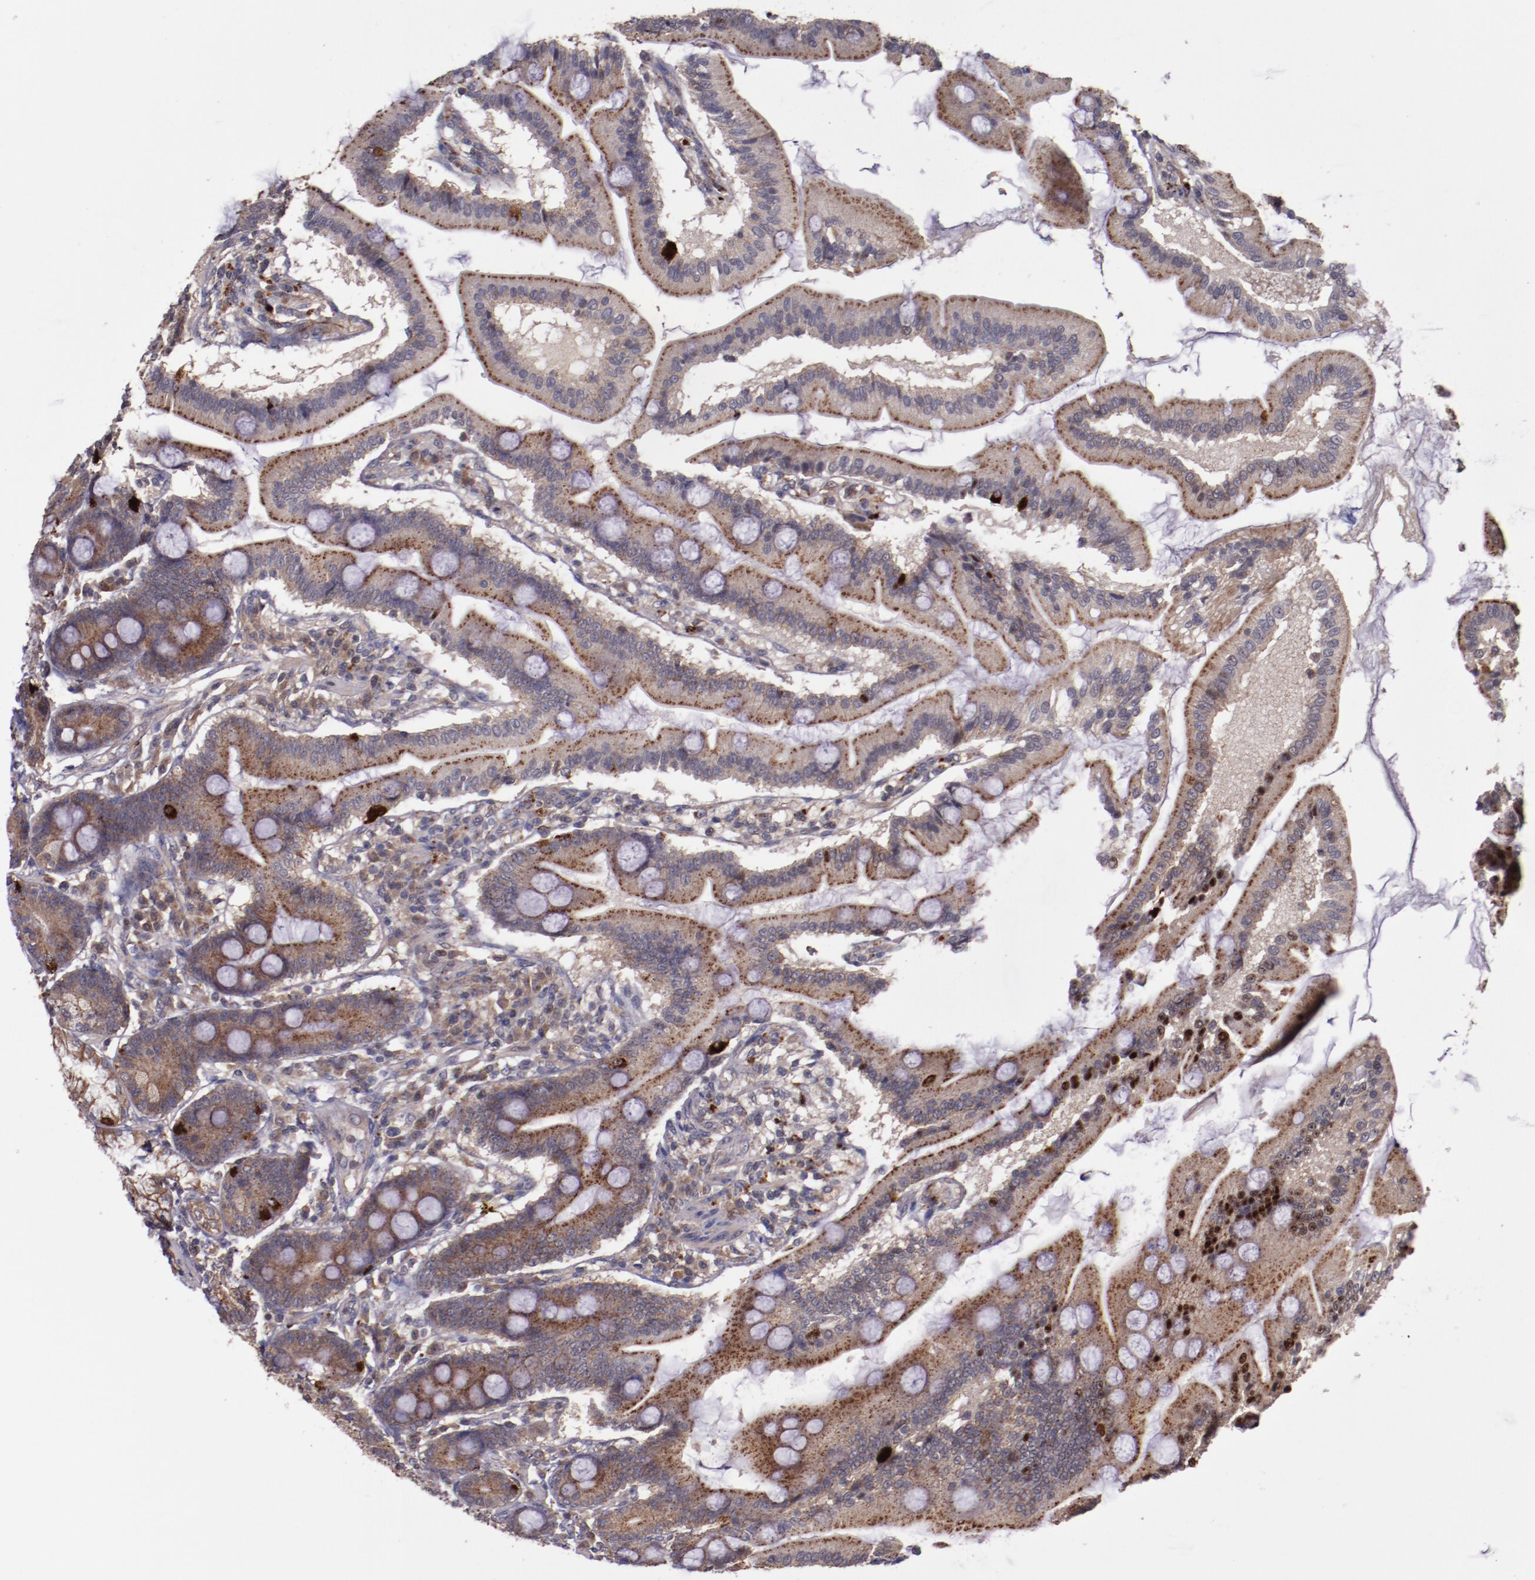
{"staining": {"intensity": "strong", "quantity": "<25%", "location": "cytoplasmic/membranous"}, "tissue": "duodenum", "cell_type": "Glandular cells", "image_type": "normal", "snomed": [{"axis": "morphology", "description": "Normal tissue, NOS"}, {"axis": "topography", "description": "Duodenum"}], "caption": "Glandular cells exhibit strong cytoplasmic/membranous expression in about <25% of cells in normal duodenum.", "gene": "FTSJ1", "patient": {"sex": "female", "age": 64}}